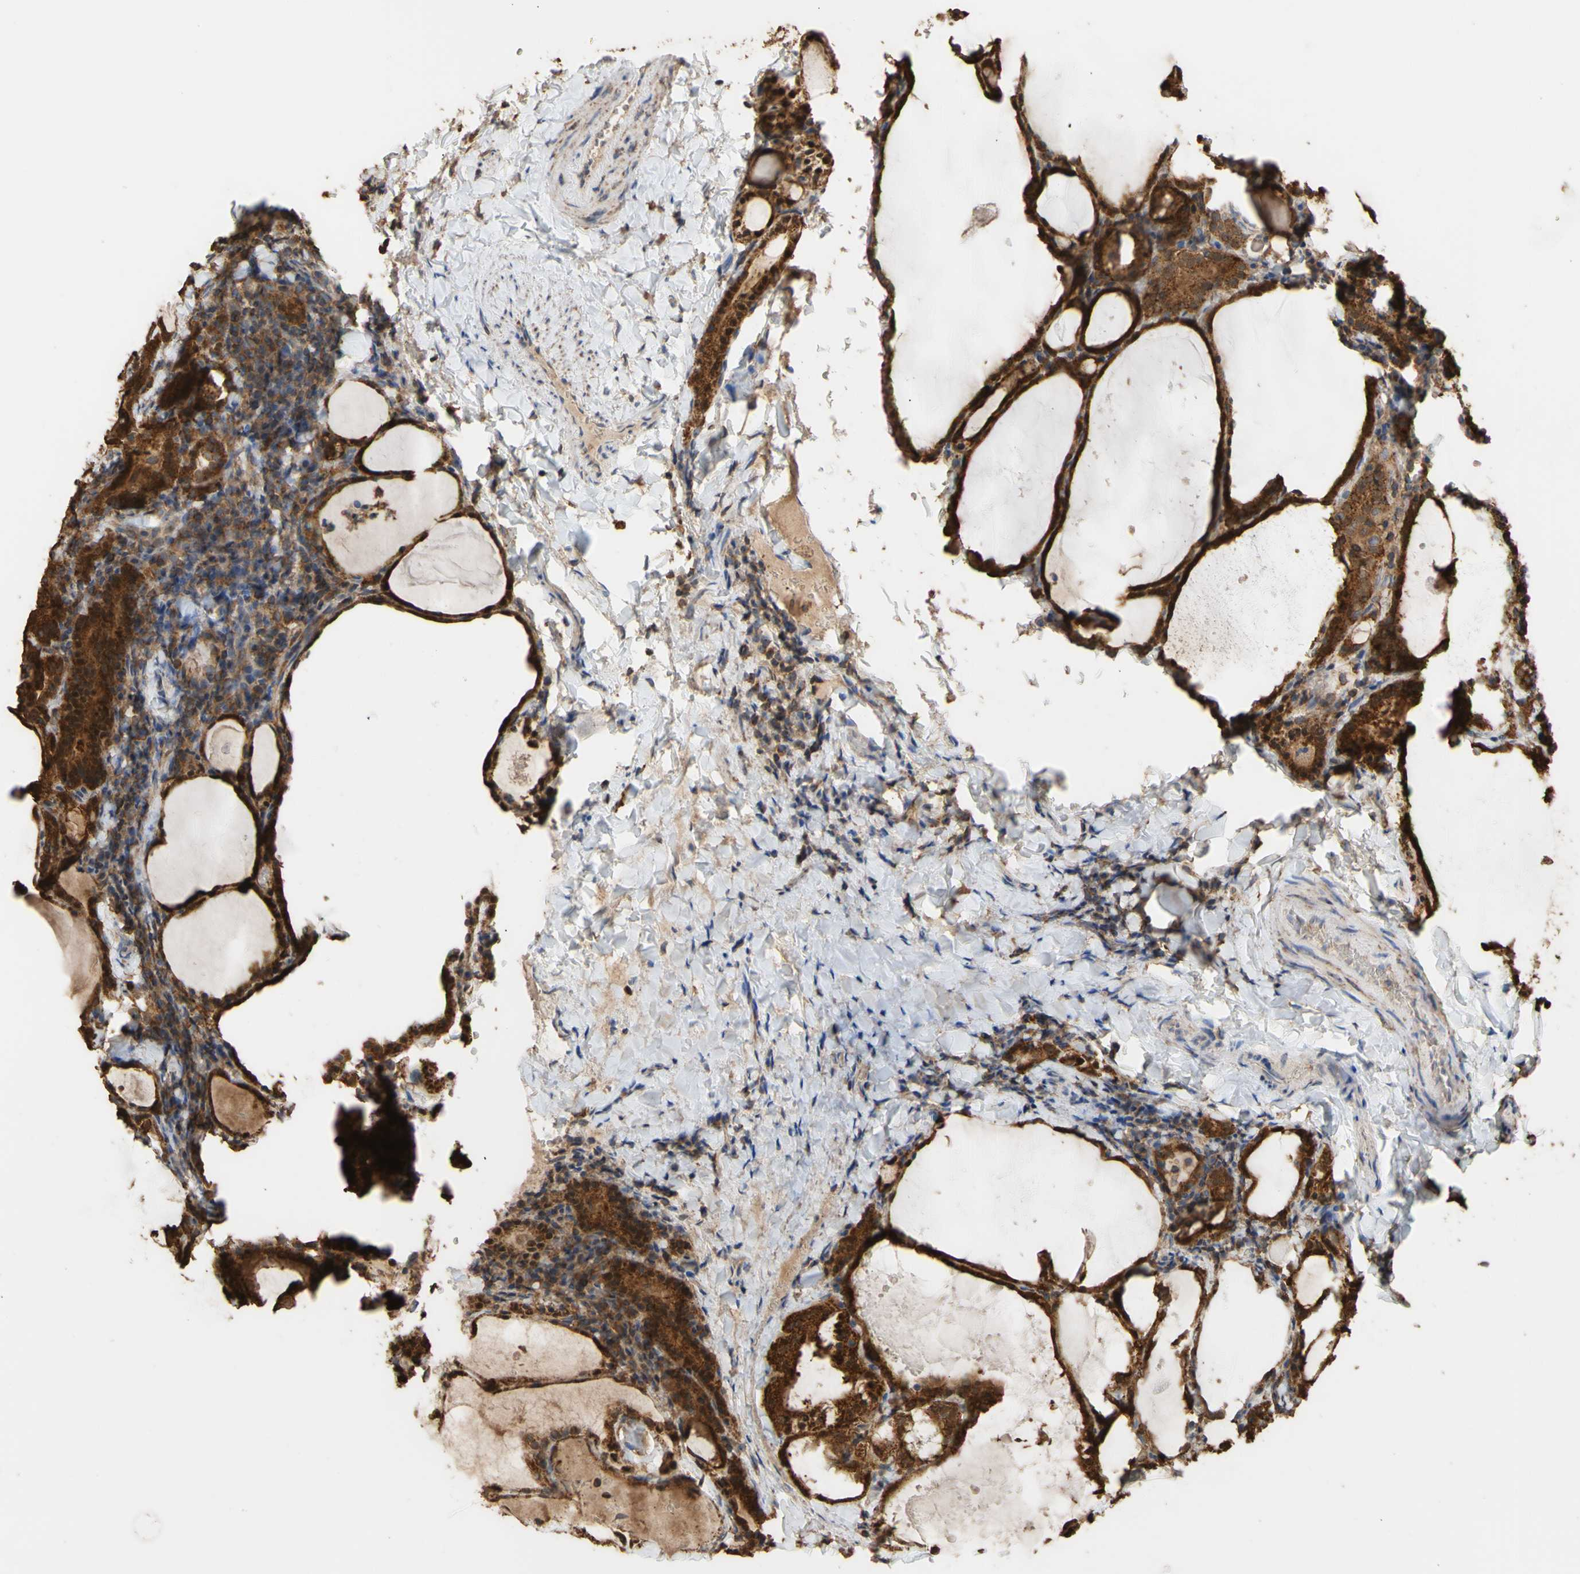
{"staining": {"intensity": "strong", "quantity": ">75%", "location": "cytoplasmic/membranous"}, "tissue": "thyroid cancer", "cell_type": "Tumor cells", "image_type": "cancer", "snomed": [{"axis": "morphology", "description": "Papillary adenocarcinoma, NOS"}, {"axis": "topography", "description": "Thyroid gland"}], "caption": "Papillary adenocarcinoma (thyroid) tissue demonstrates strong cytoplasmic/membranous positivity in approximately >75% of tumor cells, visualized by immunohistochemistry. The protein is shown in brown color, while the nuclei are stained blue.", "gene": "ALDH9A1", "patient": {"sex": "female", "age": 42}}